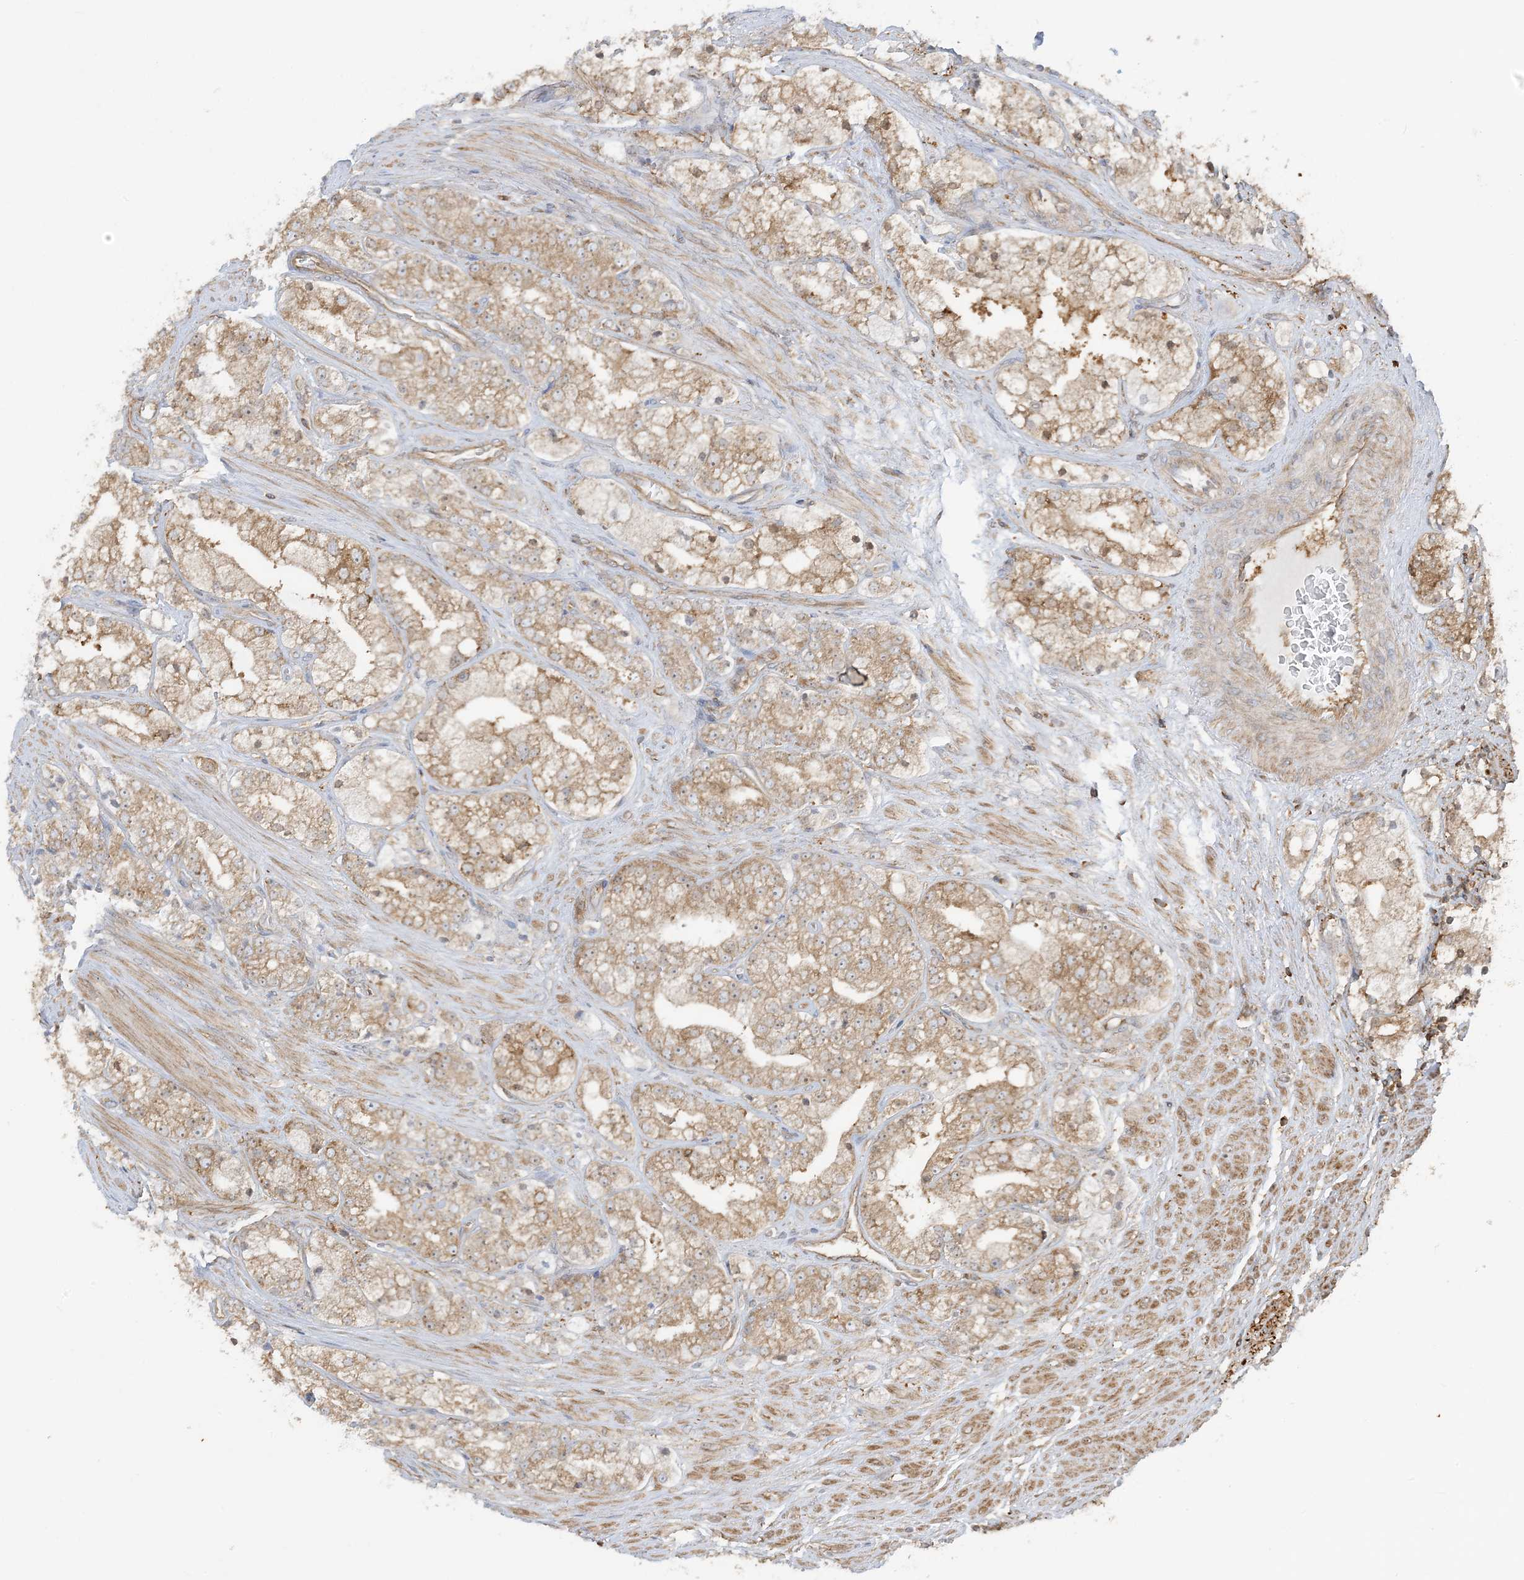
{"staining": {"intensity": "moderate", "quantity": ">75%", "location": "cytoplasmic/membranous"}, "tissue": "prostate cancer", "cell_type": "Tumor cells", "image_type": "cancer", "snomed": [{"axis": "morphology", "description": "Adenocarcinoma, High grade"}, {"axis": "topography", "description": "Prostate"}], "caption": "A micrograph showing moderate cytoplasmic/membranous staining in approximately >75% of tumor cells in adenocarcinoma (high-grade) (prostate), as visualized by brown immunohistochemical staining.", "gene": "SRP72", "patient": {"sex": "male", "age": 50}}